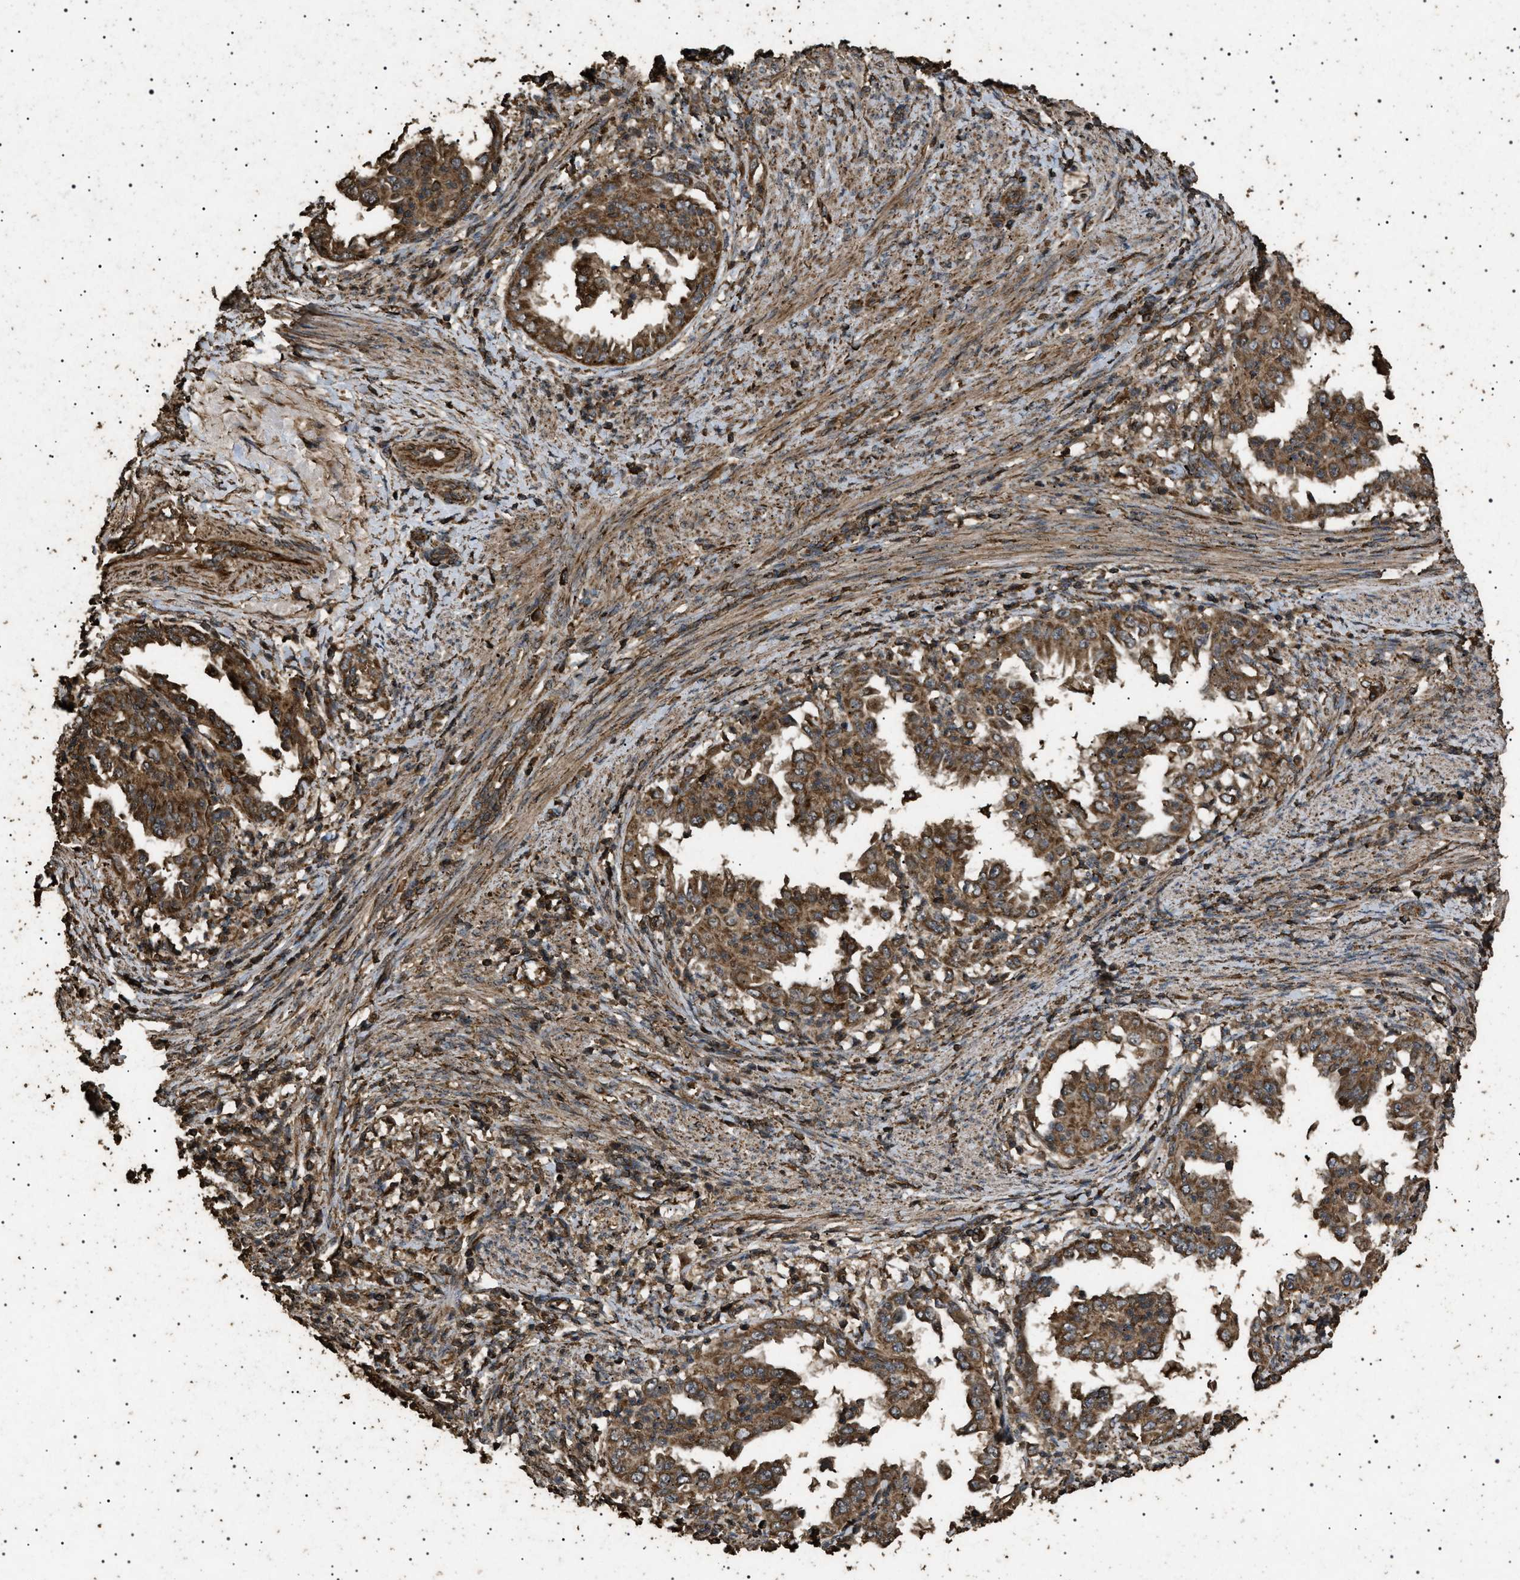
{"staining": {"intensity": "strong", "quantity": ">75%", "location": "cytoplasmic/membranous"}, "tissue": "endometrial cancer", "cell_type": "Tumor cells", "image_type": "cancer", "snomed": [{"axis": "morphology", "description": "Adenocarcinoma, NOS"}, {"axis": "topography", "description": "Endometrium"}], "caption": "This is an image of immunohistochemistry (IHC) staining of endometrial cancer, which shows strong positivity in the cytoplasmic/membranous of tumor cells.", "gene": "CYRIA", "patient": {"sex": "female", "age": 85}}